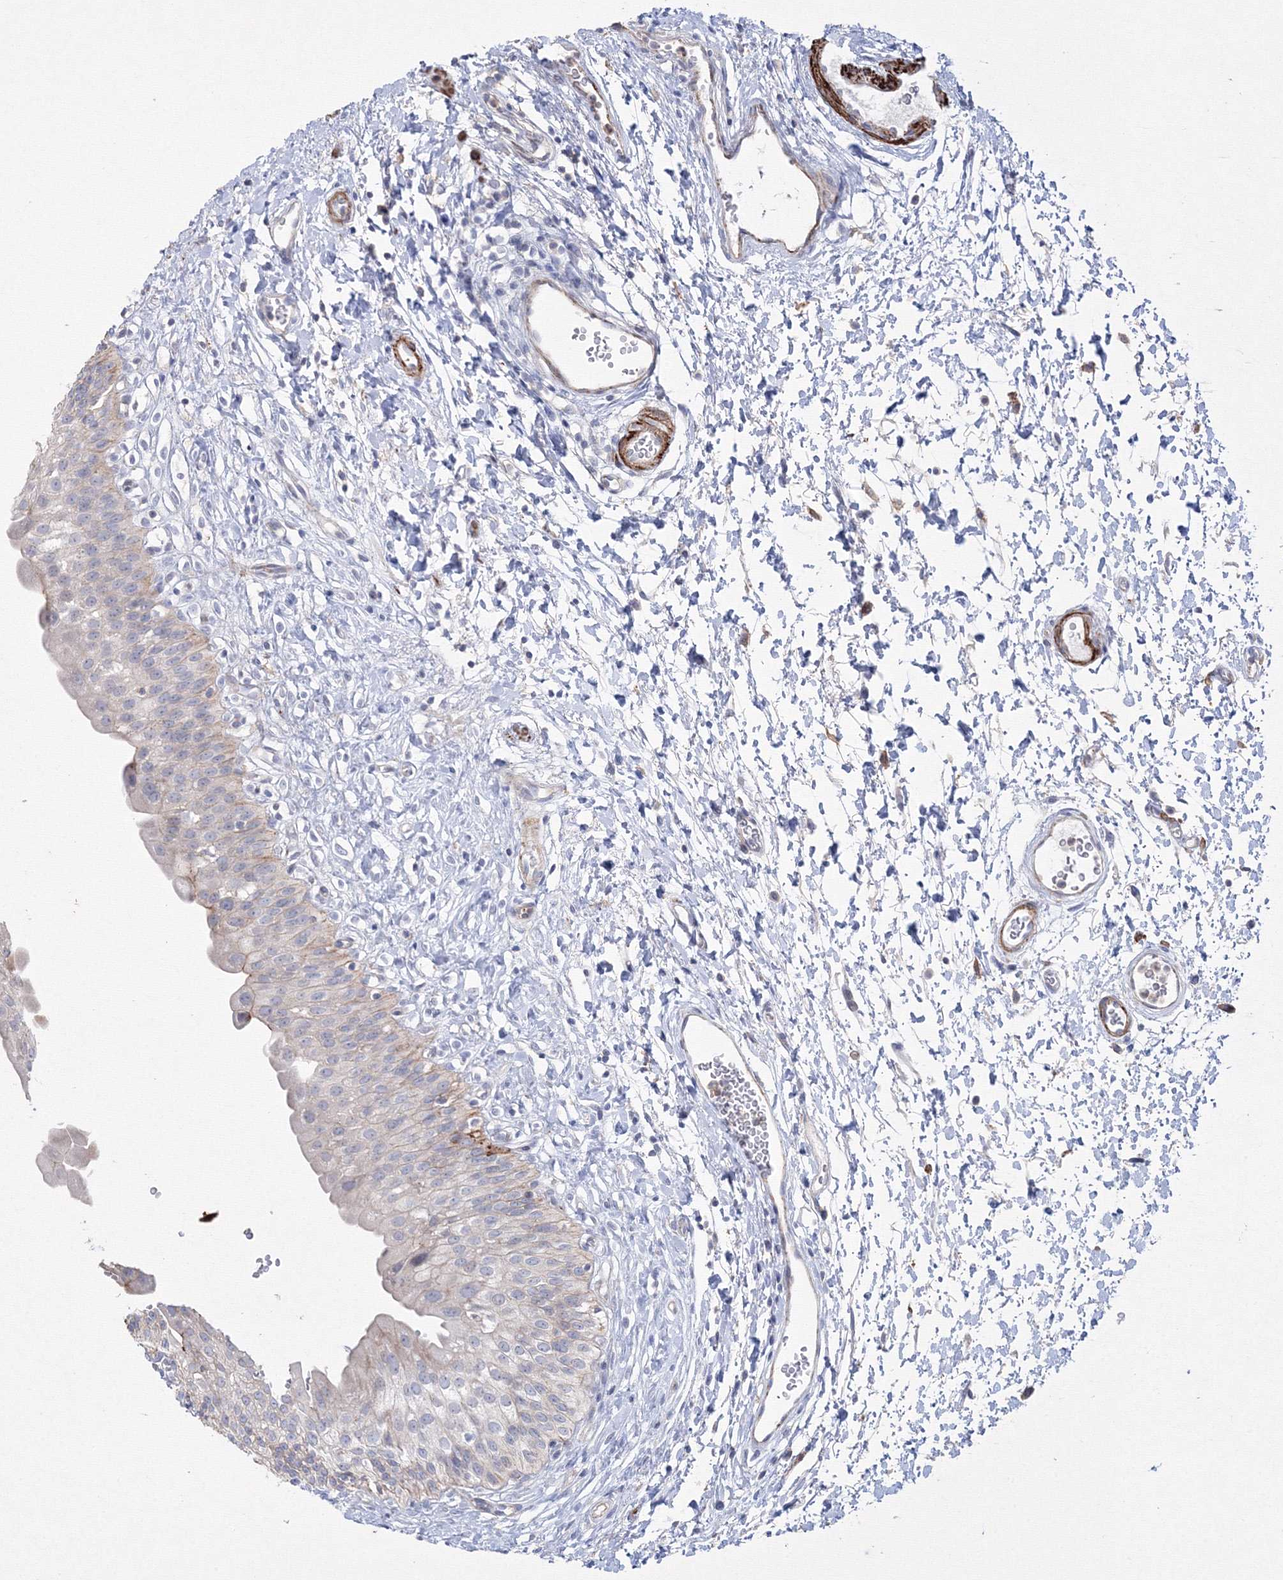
{"staining": {"intensity": "negative", "quantity": "none", "location": "none"}, "tissue": "urinary bladder", "cell_type": "Urothelial cells", "image_type": "normal", "snomed": [{"axis": "morphology", "description": "Normal tissue, NOS"}, {"axis": "topography", "description": "Urinary bladder"}], "caption": "Urinary bladder was stained to show a protein in brown. There is no significant expression in urothelial cells. (Stains: DAB IHC with hematoxylin counter stain, Microscopy: brightfield microscopy at high magnification).", "gene": "GPR82", "patient": {"sex": "male", "age": 51}}